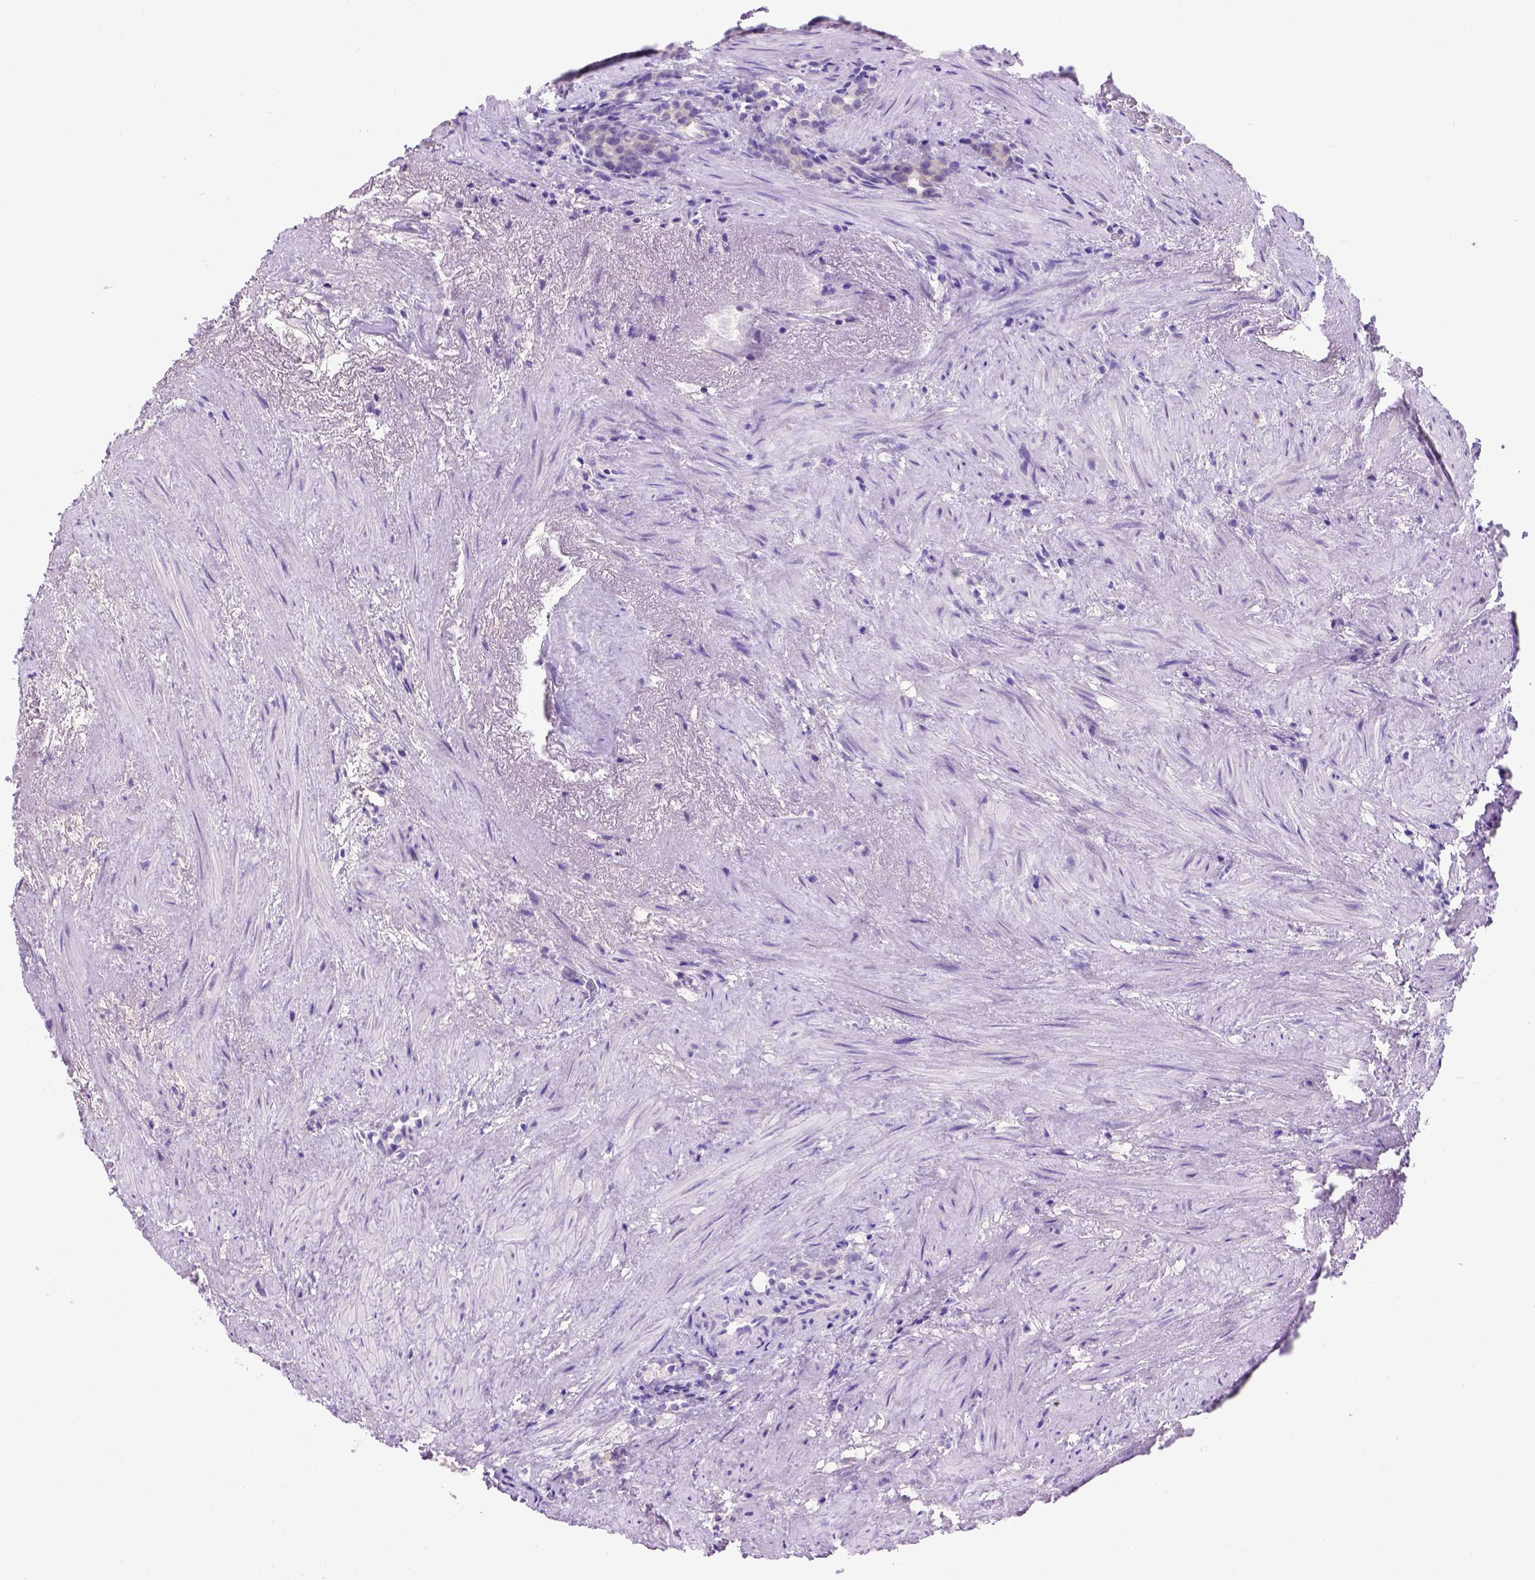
{"staining": {"intensity": "negative", "quantity": "none", "location": "none"}, "tissue": "prostate cancer", "cell_type": "Tumor cells", "image_type": "cancer", "snomed": [{"axis": "morphology", "description": "Adenocarcinoma, High grade"}, {"axis": "topography", "description": "Prostate"}], "caption": "A histopathology image of human high-grade adenocarcinoma (prostate) is negative for staining in tumor cells.", "gene": "FAM81B", "patient": {"sex": "male", "age": 84}}